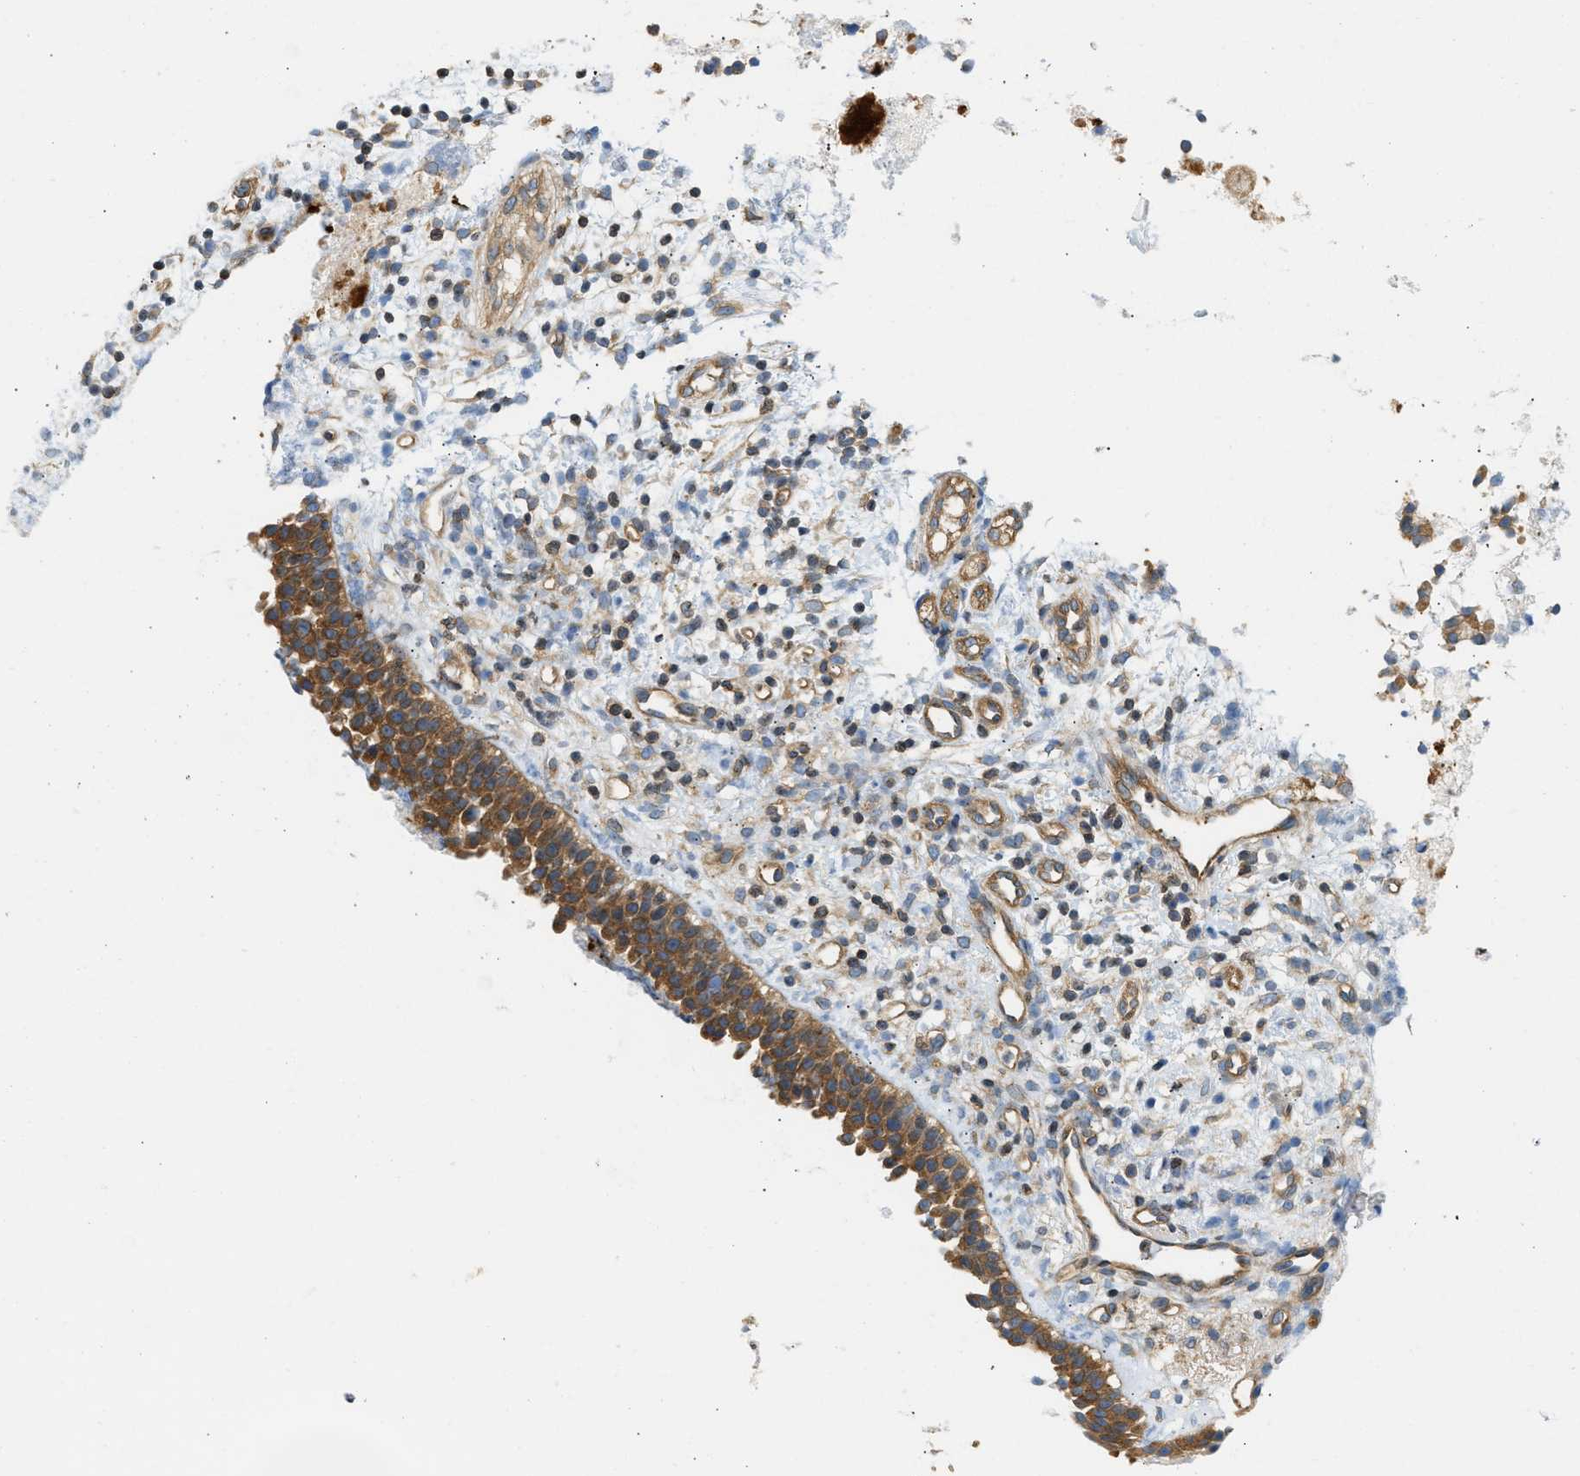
{"staining": {"intensity": "moderate", "quantity": ">75%", "location": "cytoplasmic/membranous"}, "tissue": "nasopharynx", "cell_type": "Respiratory epithelial cells", "image_type": "normal", "snomed": [{"axis": "morphology", "description": "Normal tissue, NOS"}, {"axis": "topography", "description": "Nasopharynx"}], "caption": "IHC of unremarkable human nasopharynx exhibits medium levels of moderate cytoplasmic/membranous positivity in approximately >75% of respiratory epithelial cells.", "gene": "STRN", "patient": {"sex": "male", "age": 21}}